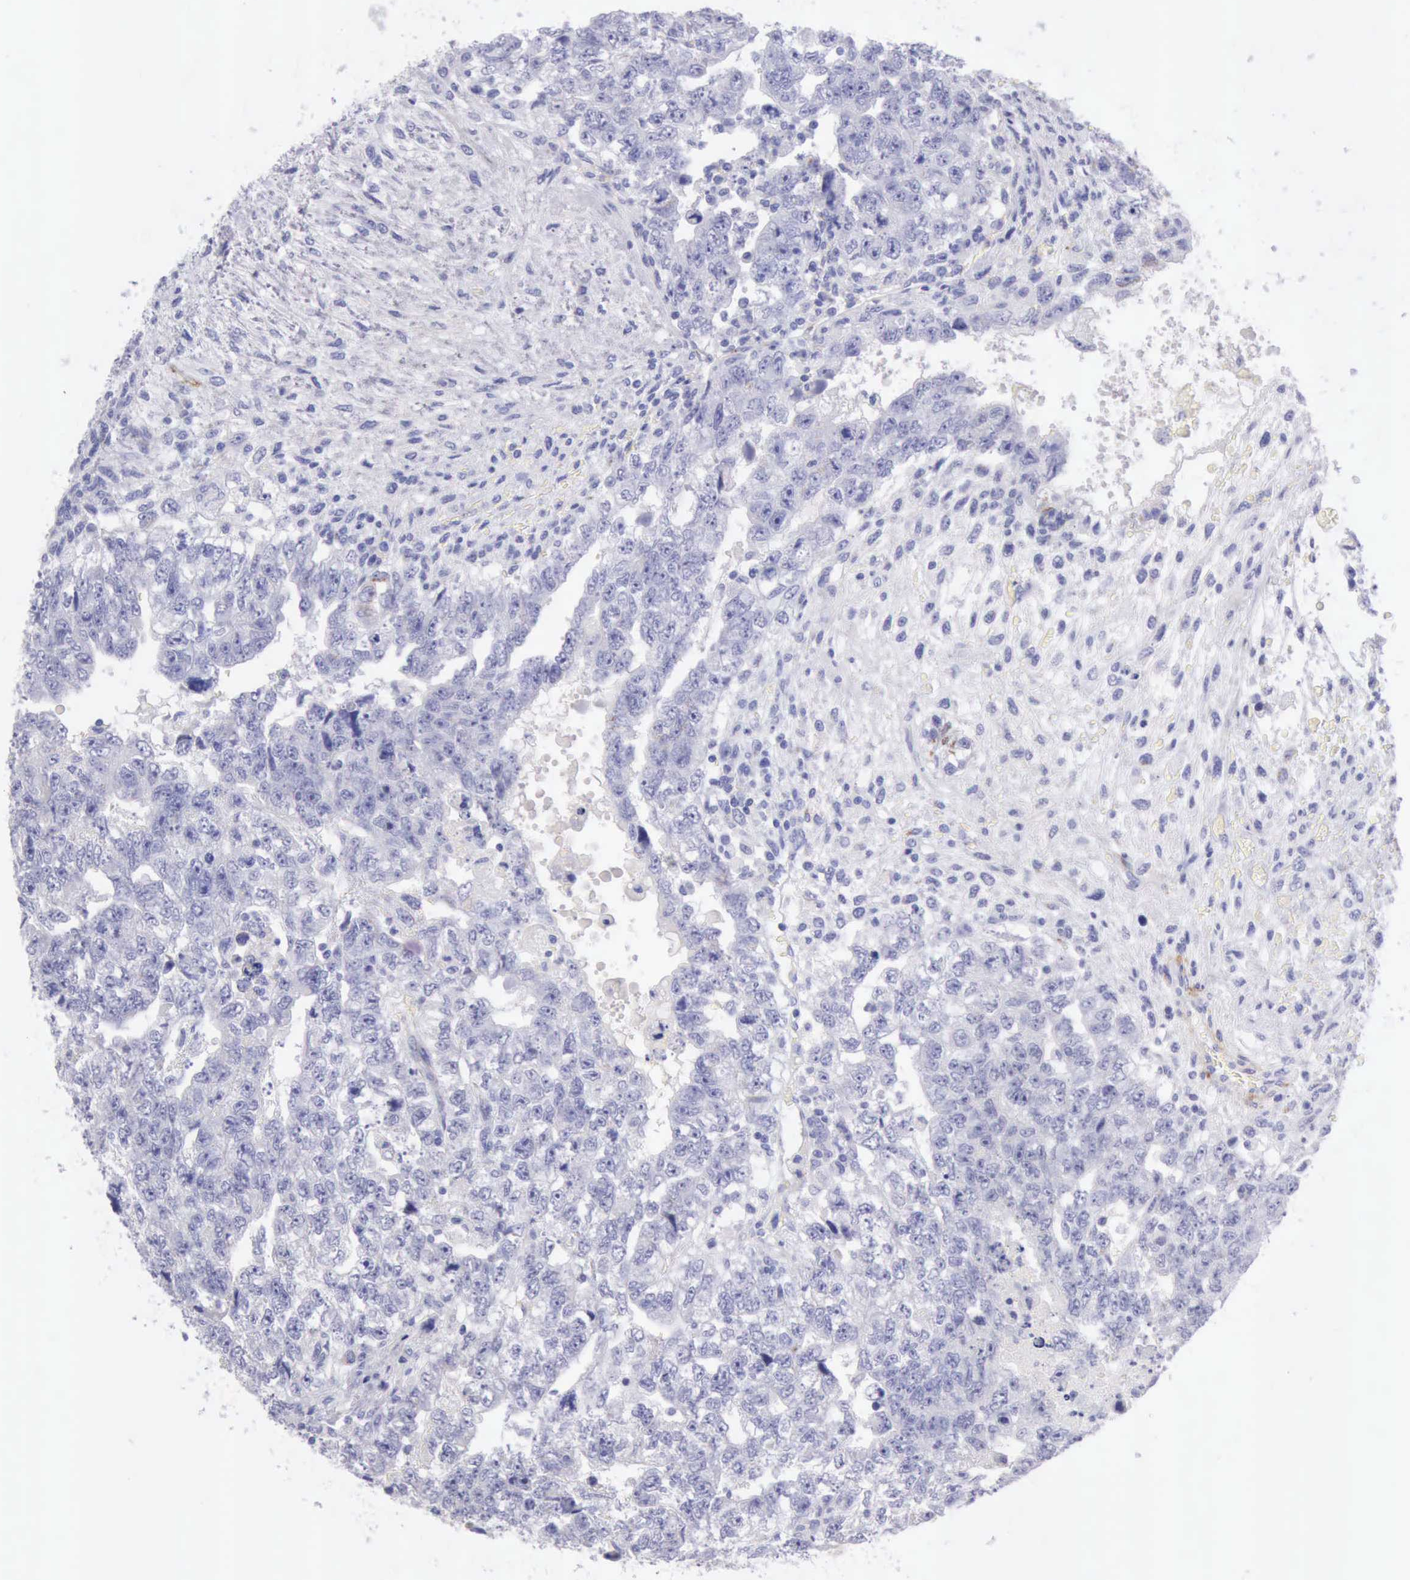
{"staining": {"intensity": "negative", "quantity": "none", "location": "none"}, "tissue": "testis cancer", "cell_type": "Tumor cells", "image_type": "cancer", "snomed": [{"axis": "morphology", "description": "Carcinoma, Embryonal, NOS"}, {"axis": "topography", "description": "Testis"}], "caption": "Tumor cells show no significant staining in testis cancer (embryonal carcinoma).", "gene": "AOC3", "patient": {"sex": "male", "age": 36}}